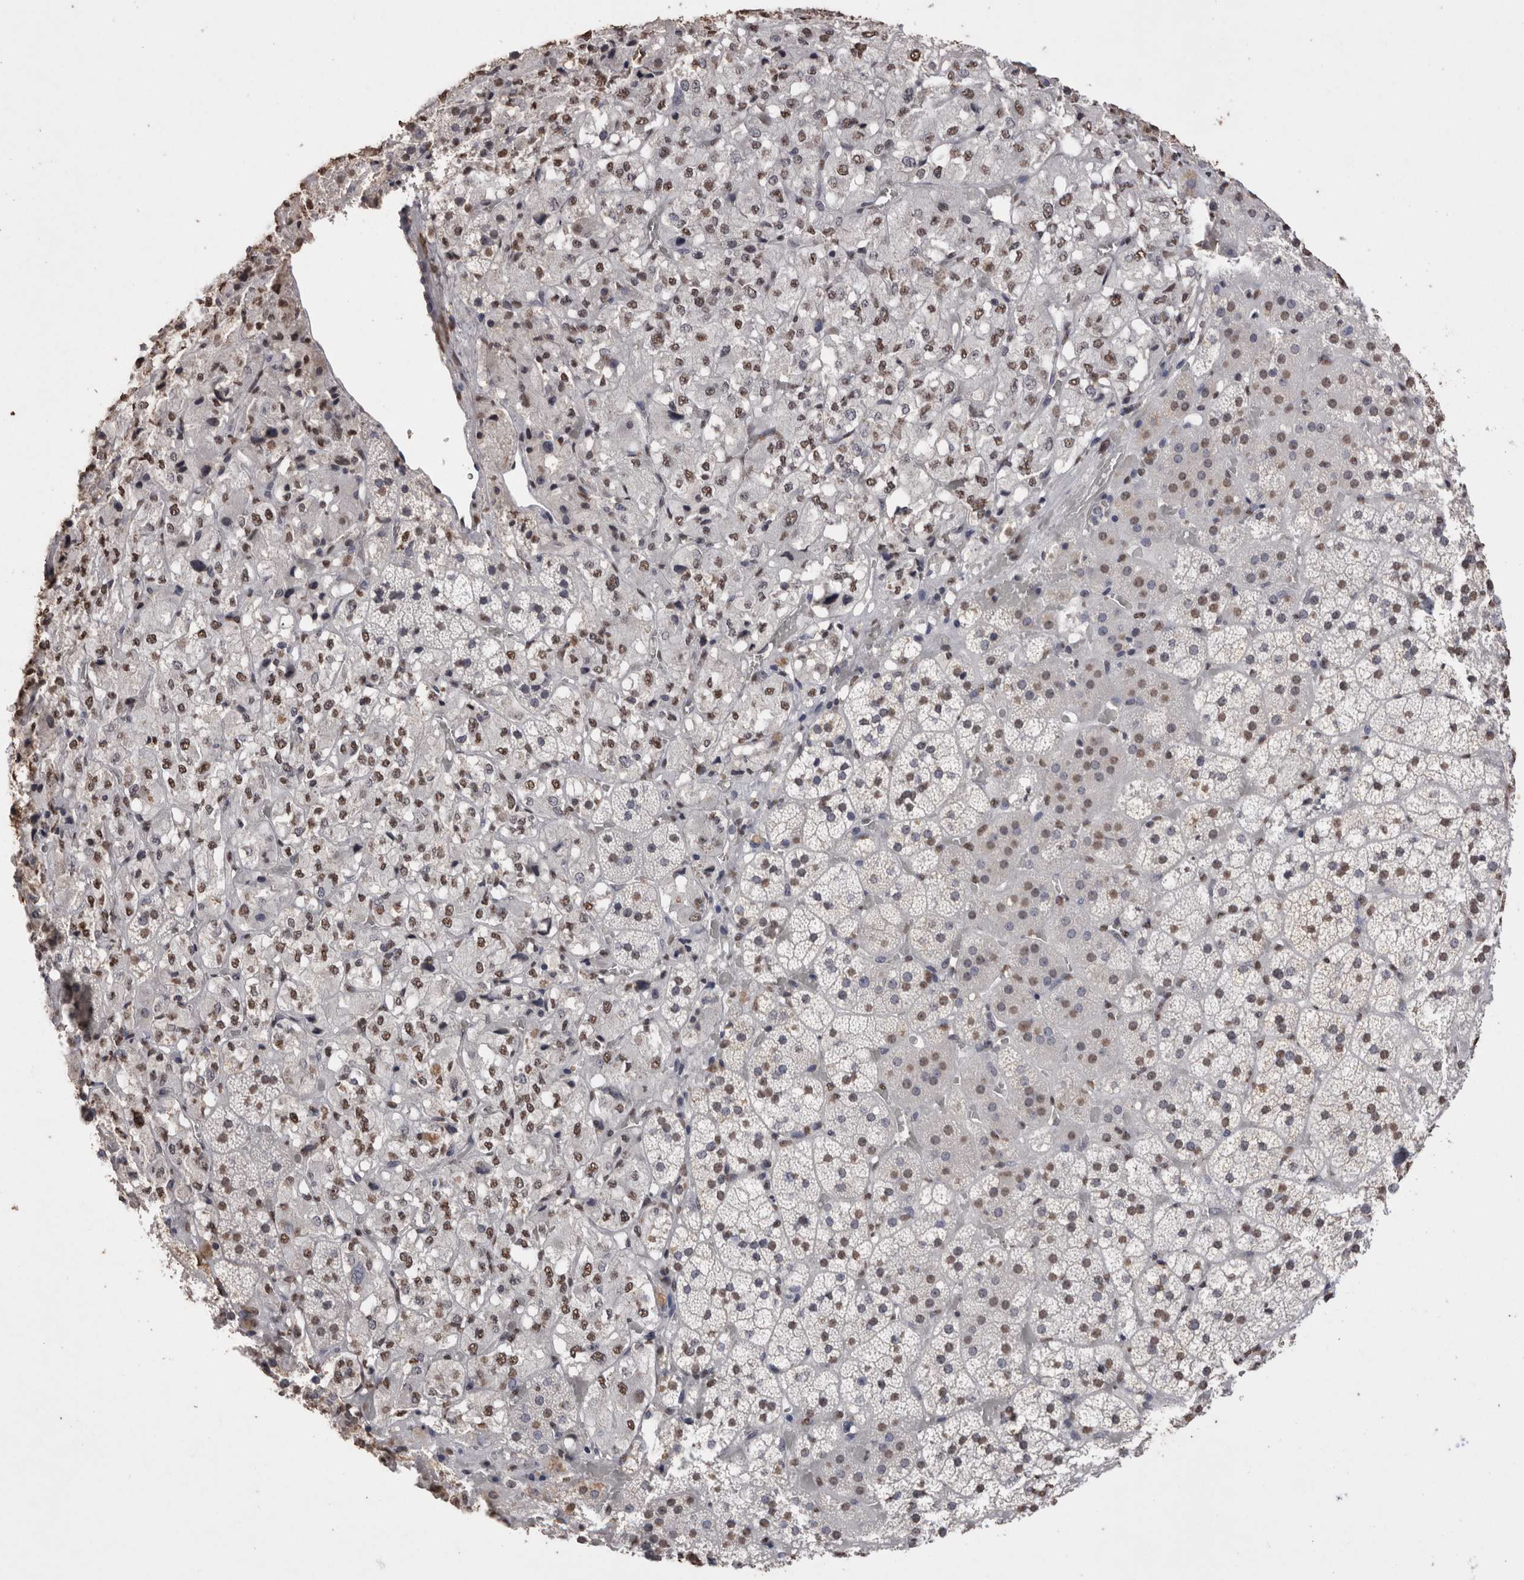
{"staining": {"intensity": "moderate", "quantity": ">75%", "location": "nuclear"}, "tissue": "adrenal gland", "cell_type": "Glandular cells", "image_type": "normal", "snomed": [{"axis": "morphology", "description": "Normal tissue, NOS"}, {"axis": "topography", "description": "Adrenal gland"}], "caption": "DAB (3,3'-diaminobenzidine) immunohistochemical staining of unremarkable human adrenal gland shows moderate nuclear protein expression in about >75% of glandular cells.", "gene": "NTHL1", "patient": {"sex": "female", "age": 44}}